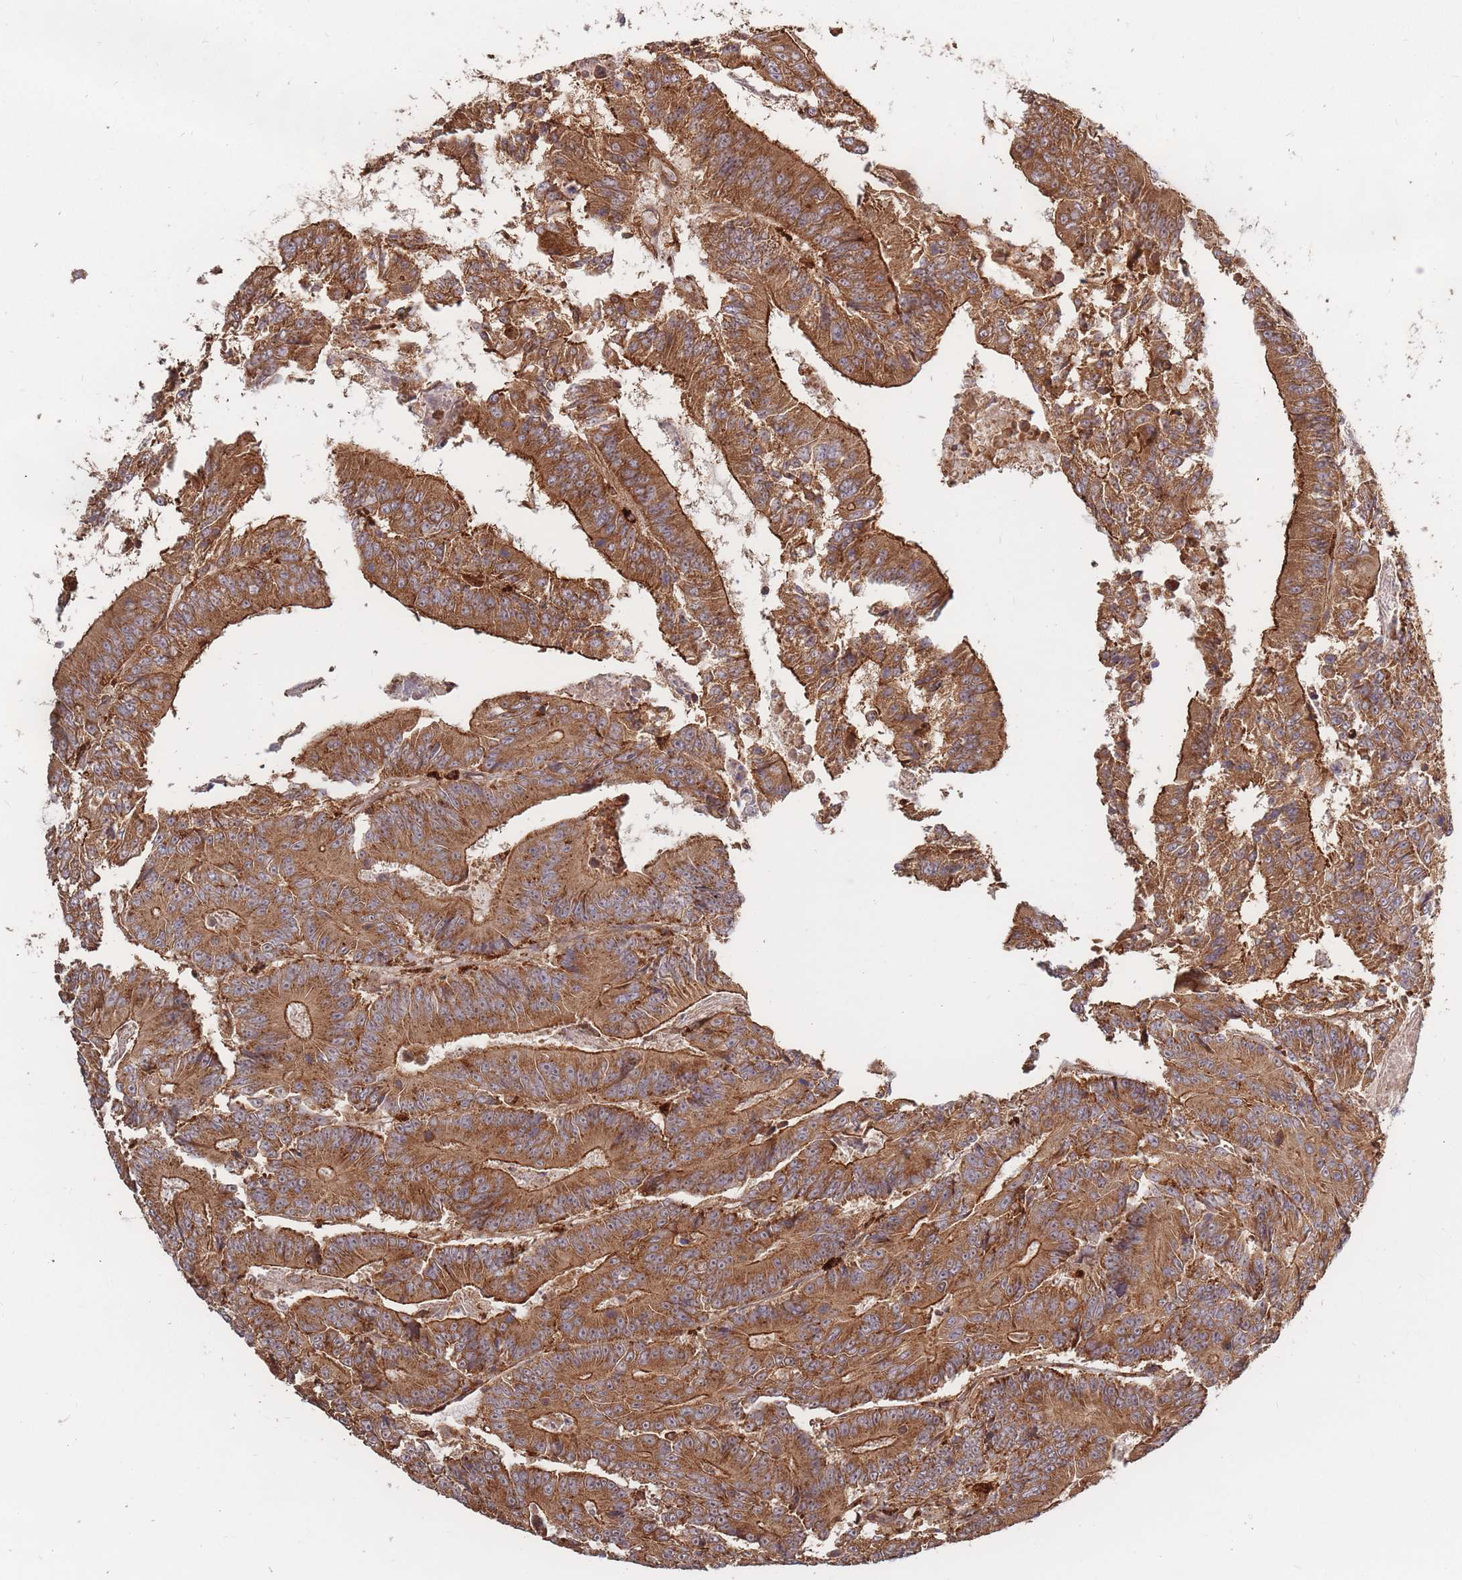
{"staining": {"intensity": "moderate", "quantity": ">75%", "location": "cytoplasmic/membranous"}, "tissue": "colorectal cancer", "cell_type": "Tumor cells", "image_type": "cancer", "snomed": [{"axis": "morphology", "description": "Adenocarcinoma, NOS"}, {"axis": "topography", "description": "Colon"}], "caption": "Colorectal cancer (adenocarcinoma) tissue exhibits moderate cytoplasmic/membranous staining in about >75% of tumor cells", "gene": "RASSF2", "patient": {"sex": "male", "age": 83}}